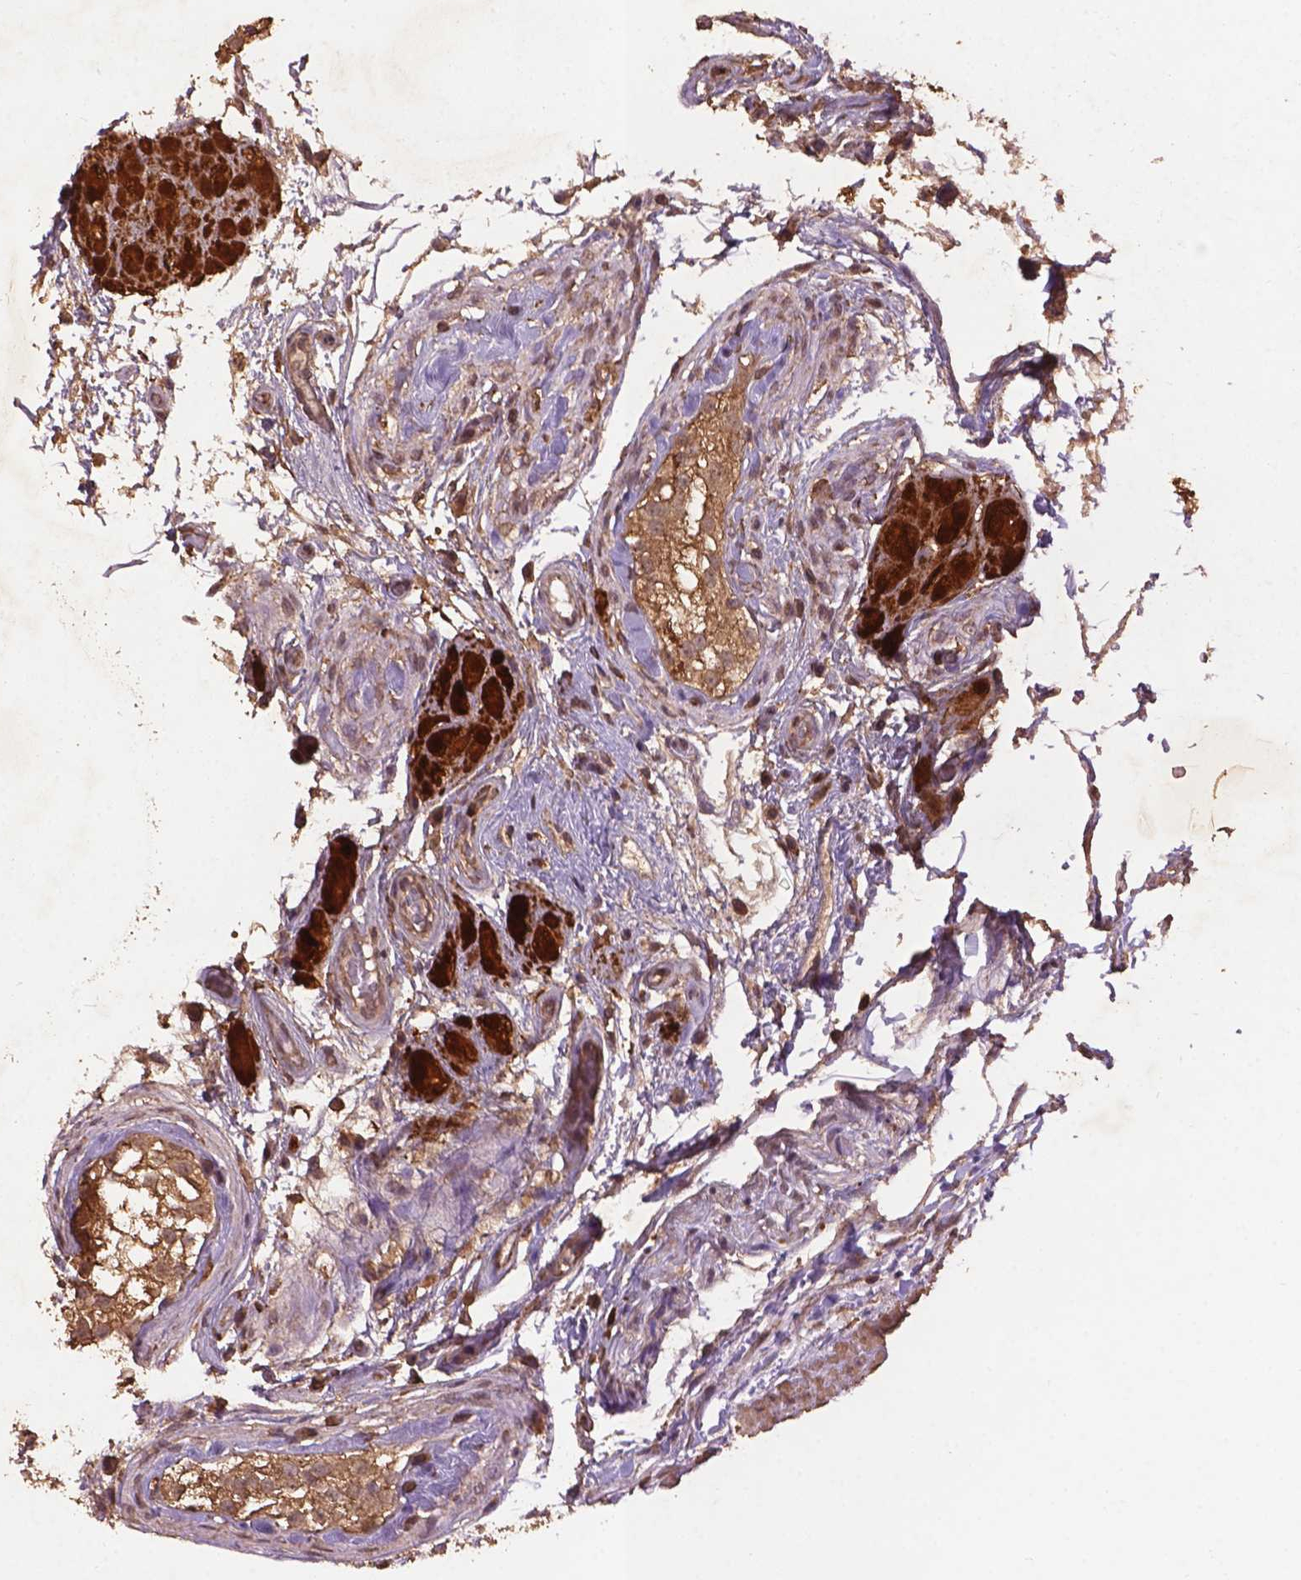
{"staining": {"intensity": "weak", "quantity": ">75%", "location": "cytoplasmic/membranous"}, "tissue": "testis cancer", "cell_type": "Tumor cells", "image_type": "cancer", "snomed": [{"axis": "morphology", "description": "Seminoma, NOS"}, {"axis": "morphology", "description": "Carcinoma, Embryonal, NOS"}, {"axis": "topography", "description": "Testis"}], "caption": "Seminoma (testis) stained with DAB immunohistochemistry reveals low levels of weak cytoplasmic/membranous staining in approximately >75% of tumor cells.", "gene": "BABAM1", "patient": {"sex": "male", "age": 41}}